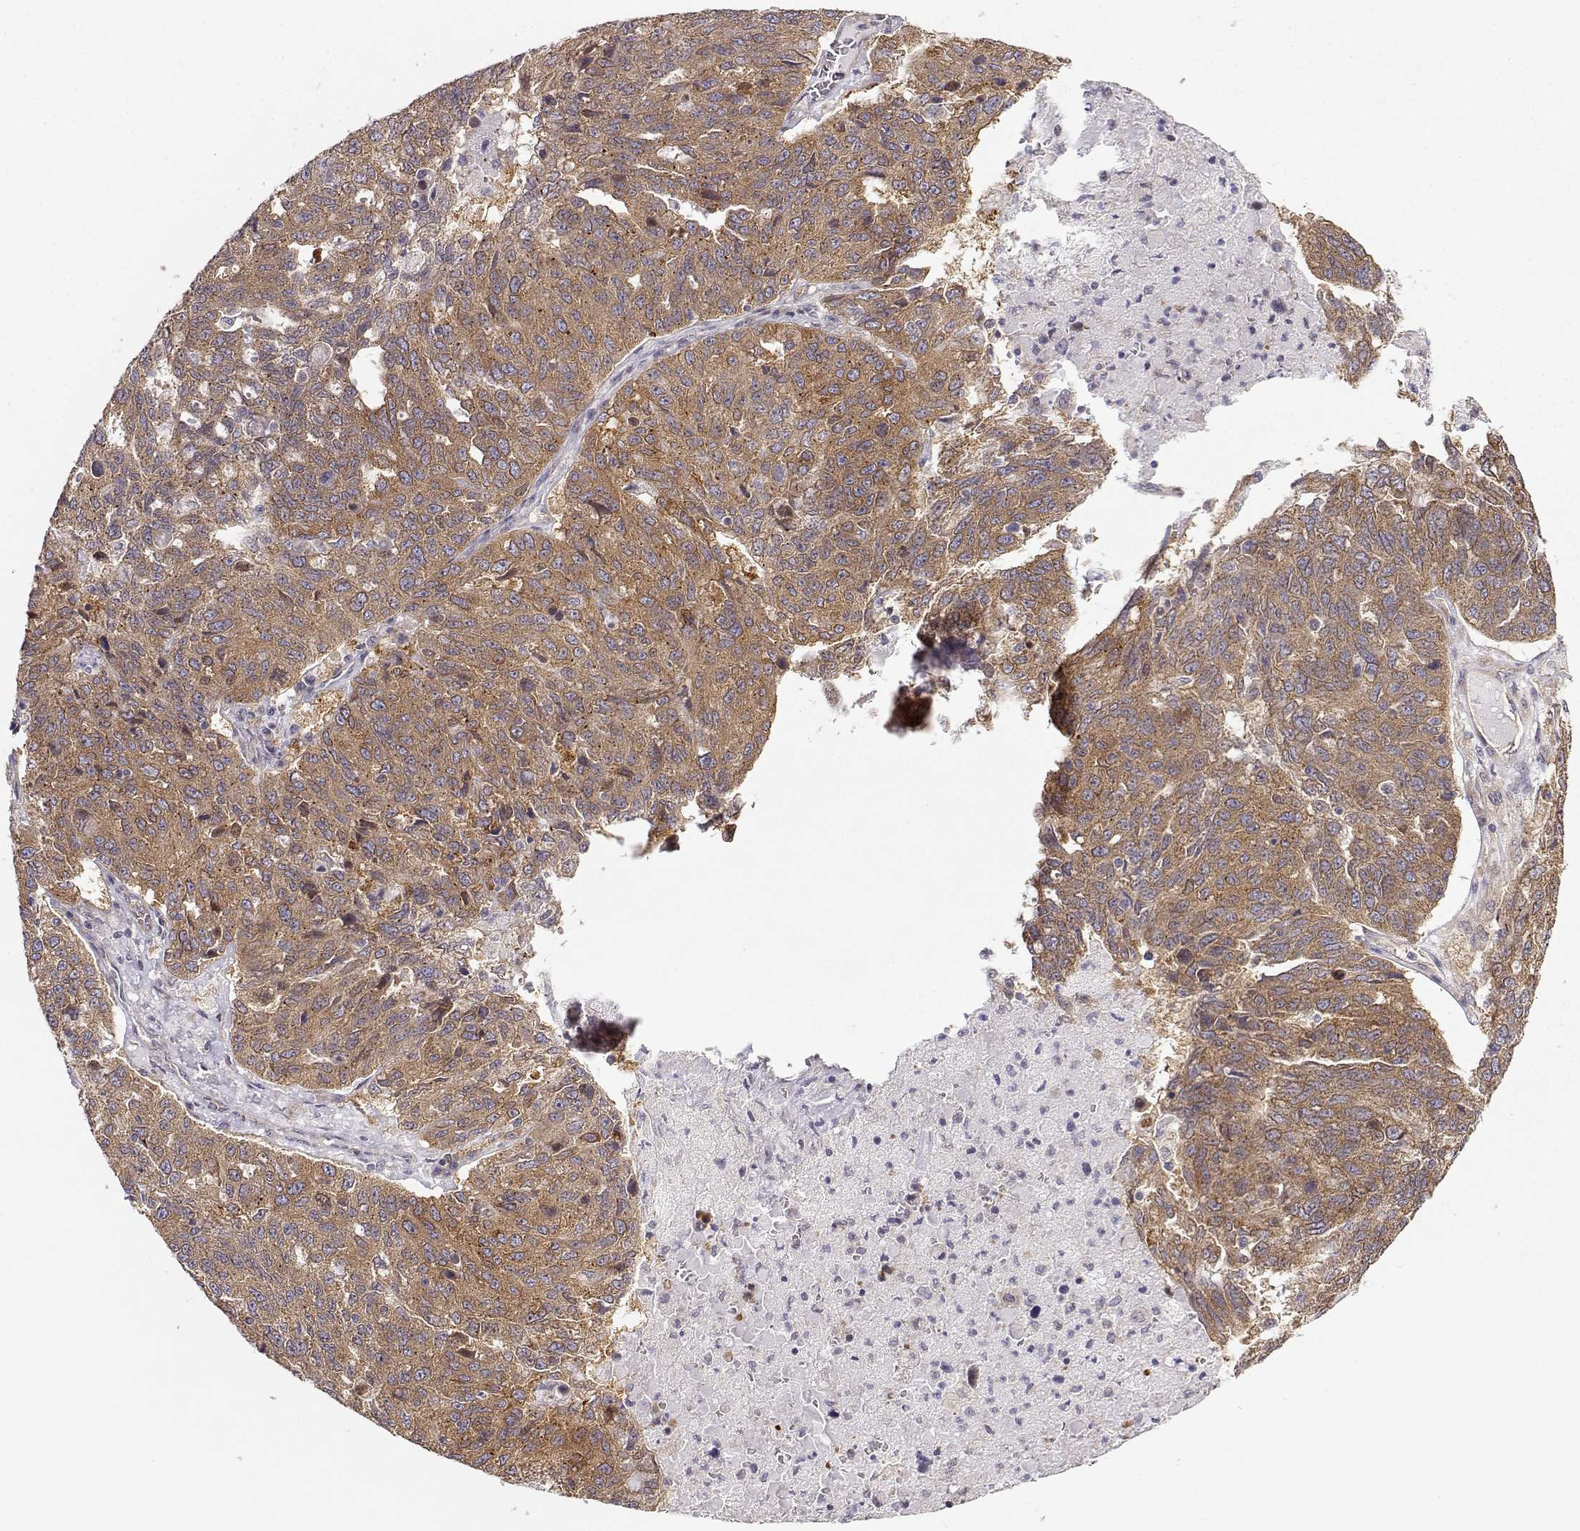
{"staining": {"intensity": "moderate", "quantity": ">75%", "location": "cytoplasmic/membranous"}, "tissue": "ovarian cancer", "cell_type": "Tumor cells", "image_type": "cancer", "snomed": [{"axis": "morphology", "description": "Cystadenocarcinoma, serous, NOS"}, {"axis": "topography", "description": "Ovary"}], "caption": "A photomicrograph showing moderate cytoplasmic/membranous staining in about >75% of tumor cells in ovarian serous cystadenocarcinoma, as visualized by brown immunohistochemical staining.", "gene": "PAIP1", "patient": {"sex": "female", "age": 71}}